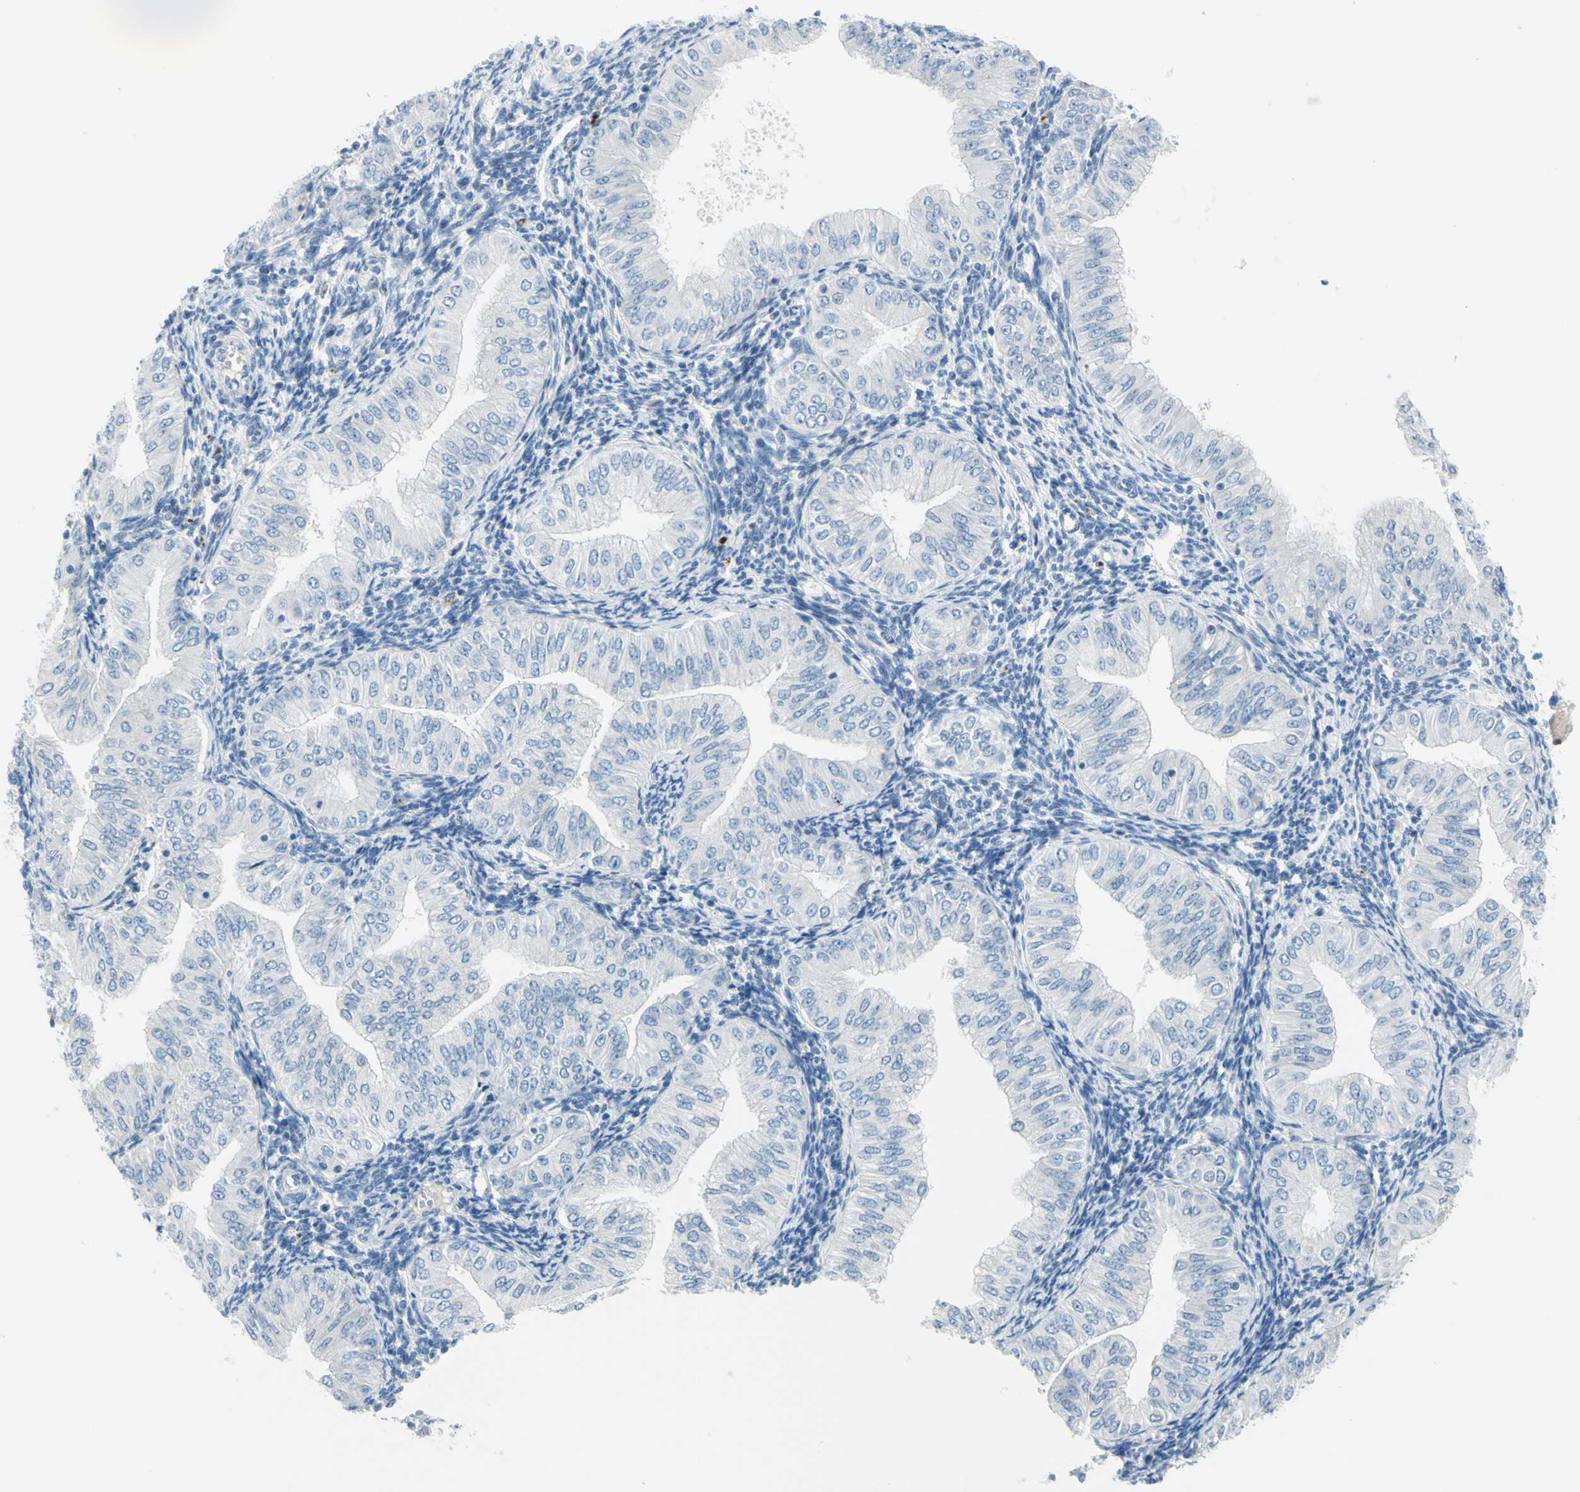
{"staining": {"intensity": "negative", "quantity": "none", "location": "none"}, "tissue": "endometrial cancer", "cell_type": "Tumor cells", "image_type": "cancer", "snomed": [{"axis": "morphology", "description": "Normal tissue, NOS"}, {"axis": "morphology", "description": "Adenocarcinoma, NOS"}, {"axis": "topography", "description": "Endometrium"}], "caption": "This image is of endometrial cancer (adenocarcinoma) stained with immunohistochemistry (IHC) to label a protein in brown with the nuclei are counter-stained blue. There is no staining in tumor cells. The staining was performed using DAB to visualize the protein expression in brown, while the nuclei were stained in blue with hematoxylin (Magnification: 20x).", "gene": "DCT", "patient": {"sex": "female", "age": 53}}